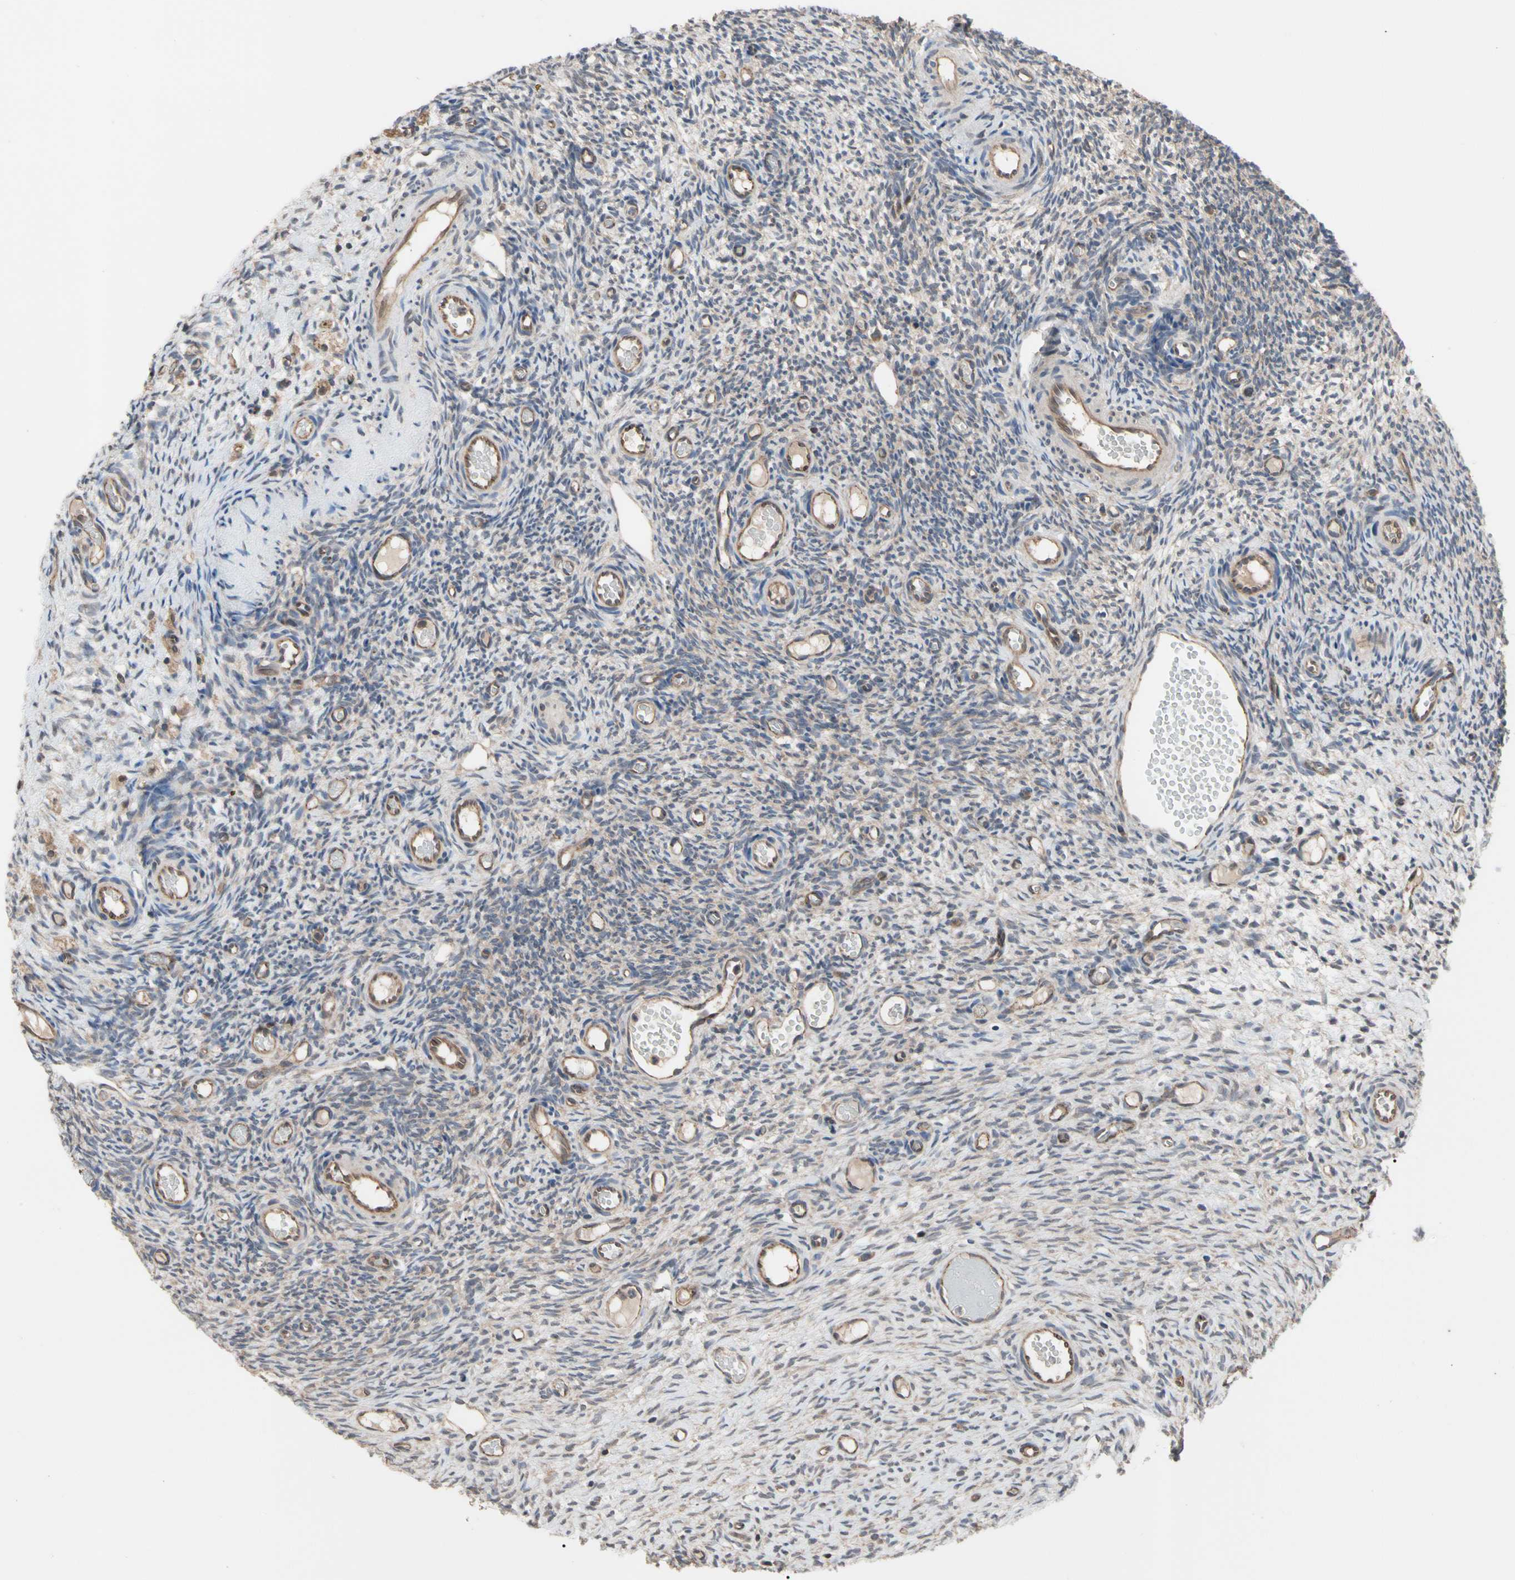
{"staining": {"intensity": "weak", "quantity": "25%-75%", "location": "cytoplasmic/membranous"}, "tissue": "ovary", "cell_type": "Ovarian stroma cells", "image_type": "normal", "snomed": [{"axis": "morphology", "description": "Normal tissue, NOS"}, {"axis": "topography", "description": "Ovary"}], "caption": "Immunohistochemical staining of benign ovary exhibits 25%-75% levels of weak cytoplasmic/membranous protein staining in about 25%-75% of ovarian stroma cells.", "gene": "DPP8", "patient": {"sex": "female", "age": 35}}